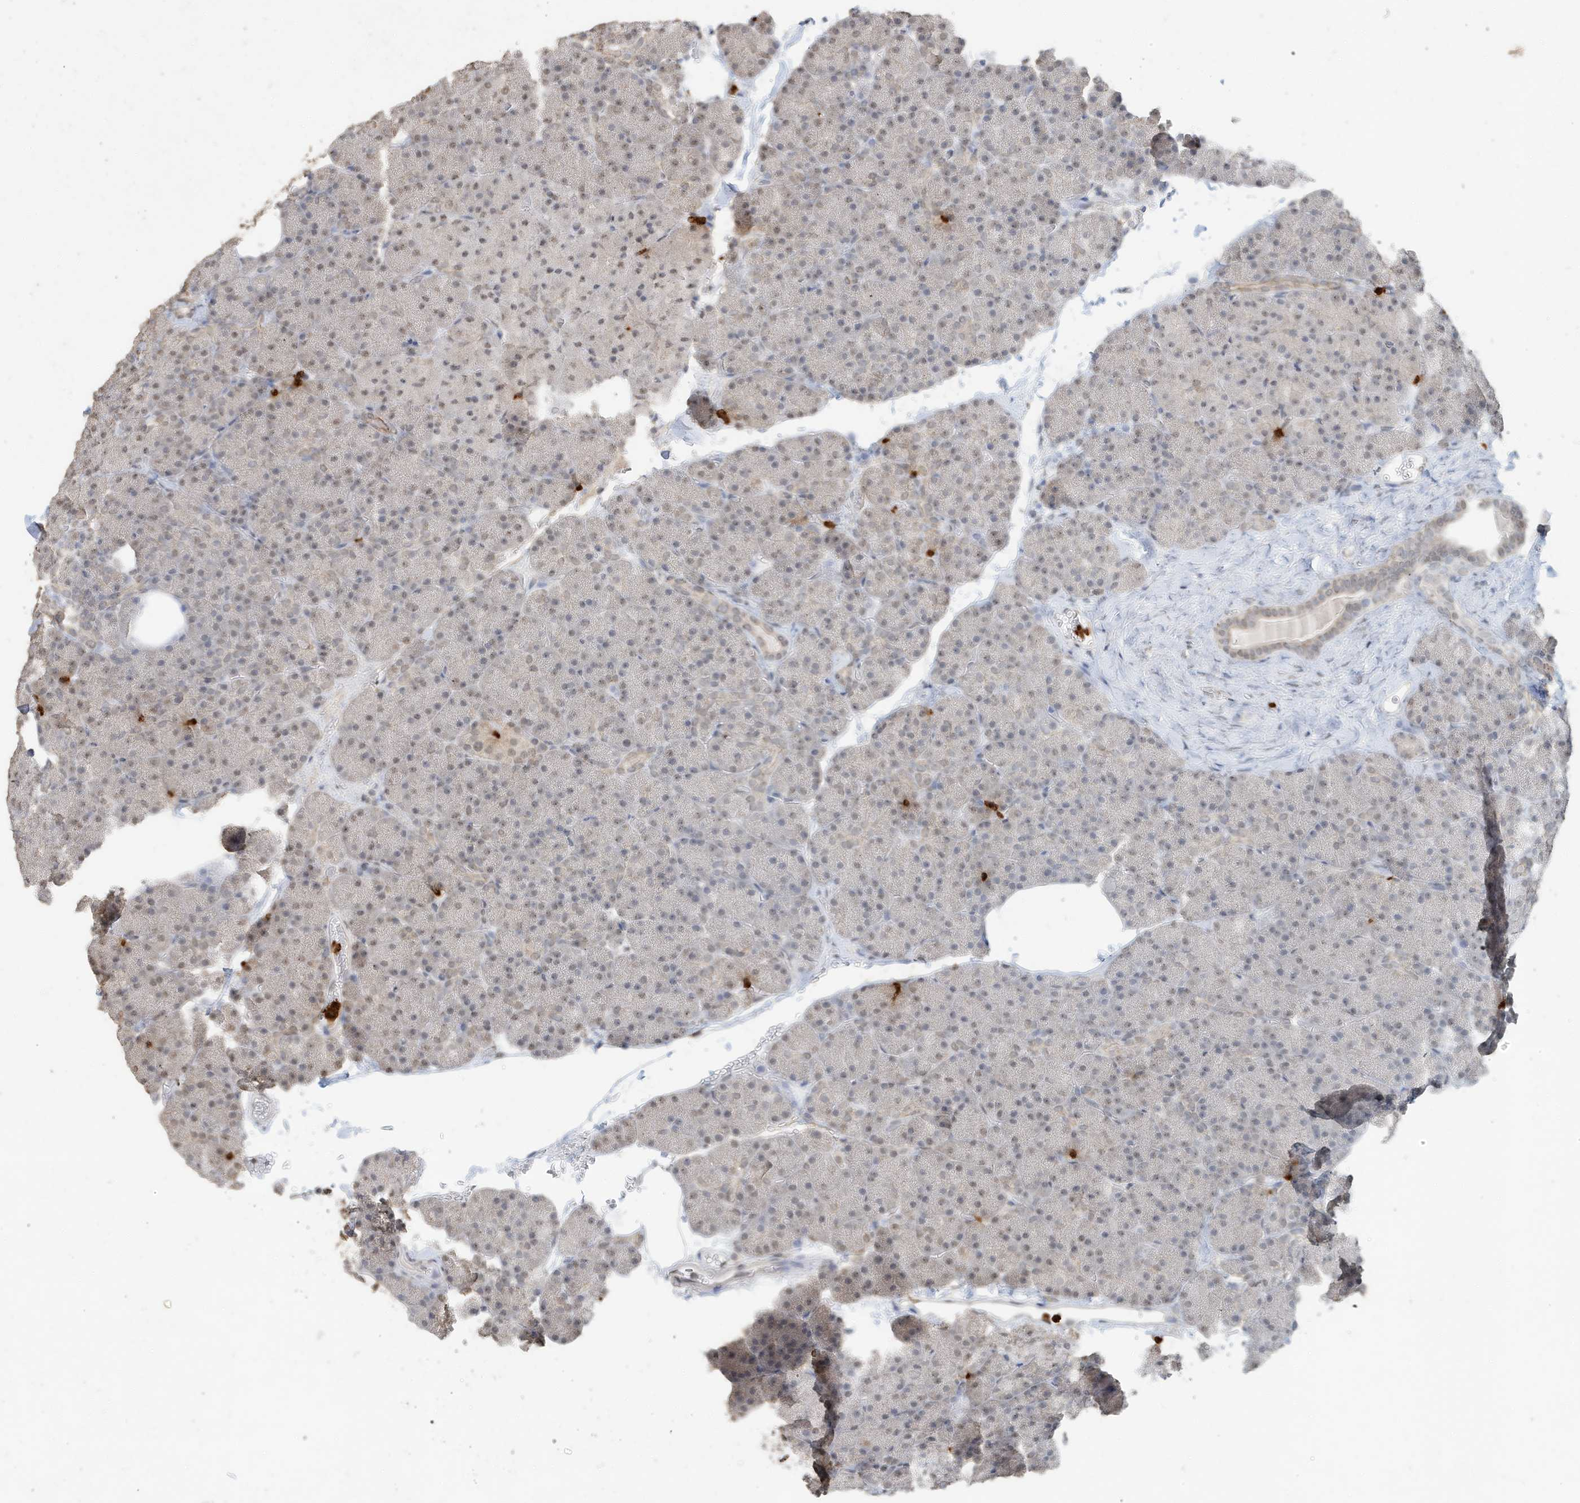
{"staining": {"intensity": "weak", "quantity": "25%-75%", "location": "nuclear"}, "tissue": "pancreas", "cell_type": "Exocrine glandular cells", "image_type": "normal", "snomed": [{"axis": "morphology", "description": "Normal tissue, NOS"}, {"axis": "morphology", "description": "Carcinoid, malignant, NOS"}, {"axis": "topography", "description": "Pancreas"}], "caption": "This is an image of IHC staining of benign pancreas, which shows weak positivity in the nuclear of exocrine glandular cells.", "gene": "DEFA1", "patient": {"sex": "female", "age": 35}}